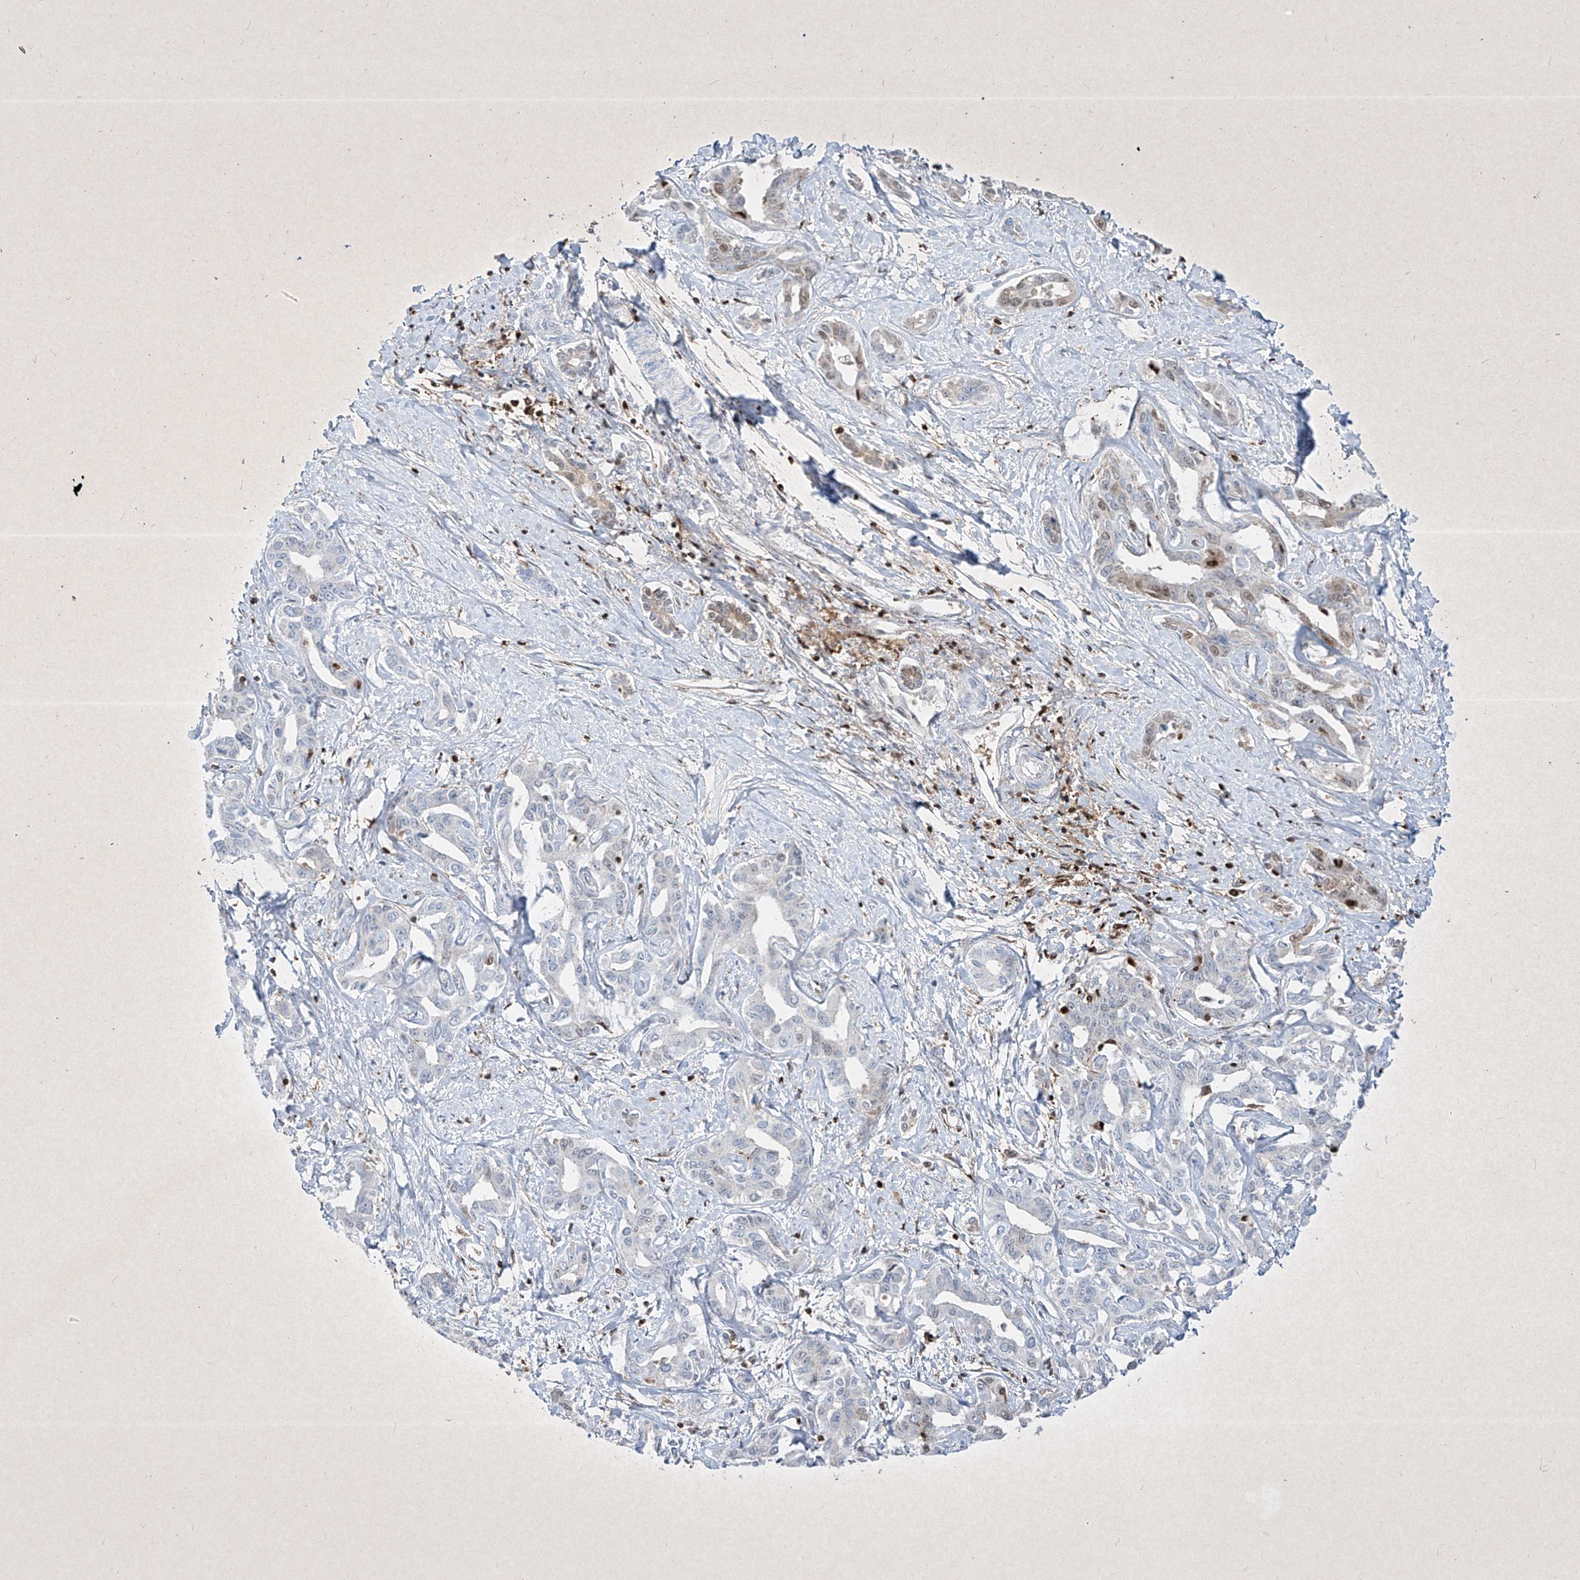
{"staining": {"intensity": "weak", "quantity": "<25%", "location": "cytoplasmic/membranous,nuclear"}, "tissue": "liver cancer", "cell_type": "Tumor cells", "image_type": "cancer", "snomed": [{"axis": "morphology", "description": "Cholangiocarcinoma"}, {"axis": "topography", "description": "Liver"}], "caption": "This is a histopathology image of immunohistochemistry staining of liver cholangiocarcinoma, which shows no expression in tumor cells.", "gene": "PSMB10", "patient": {"sex": "male", "age": 59}}